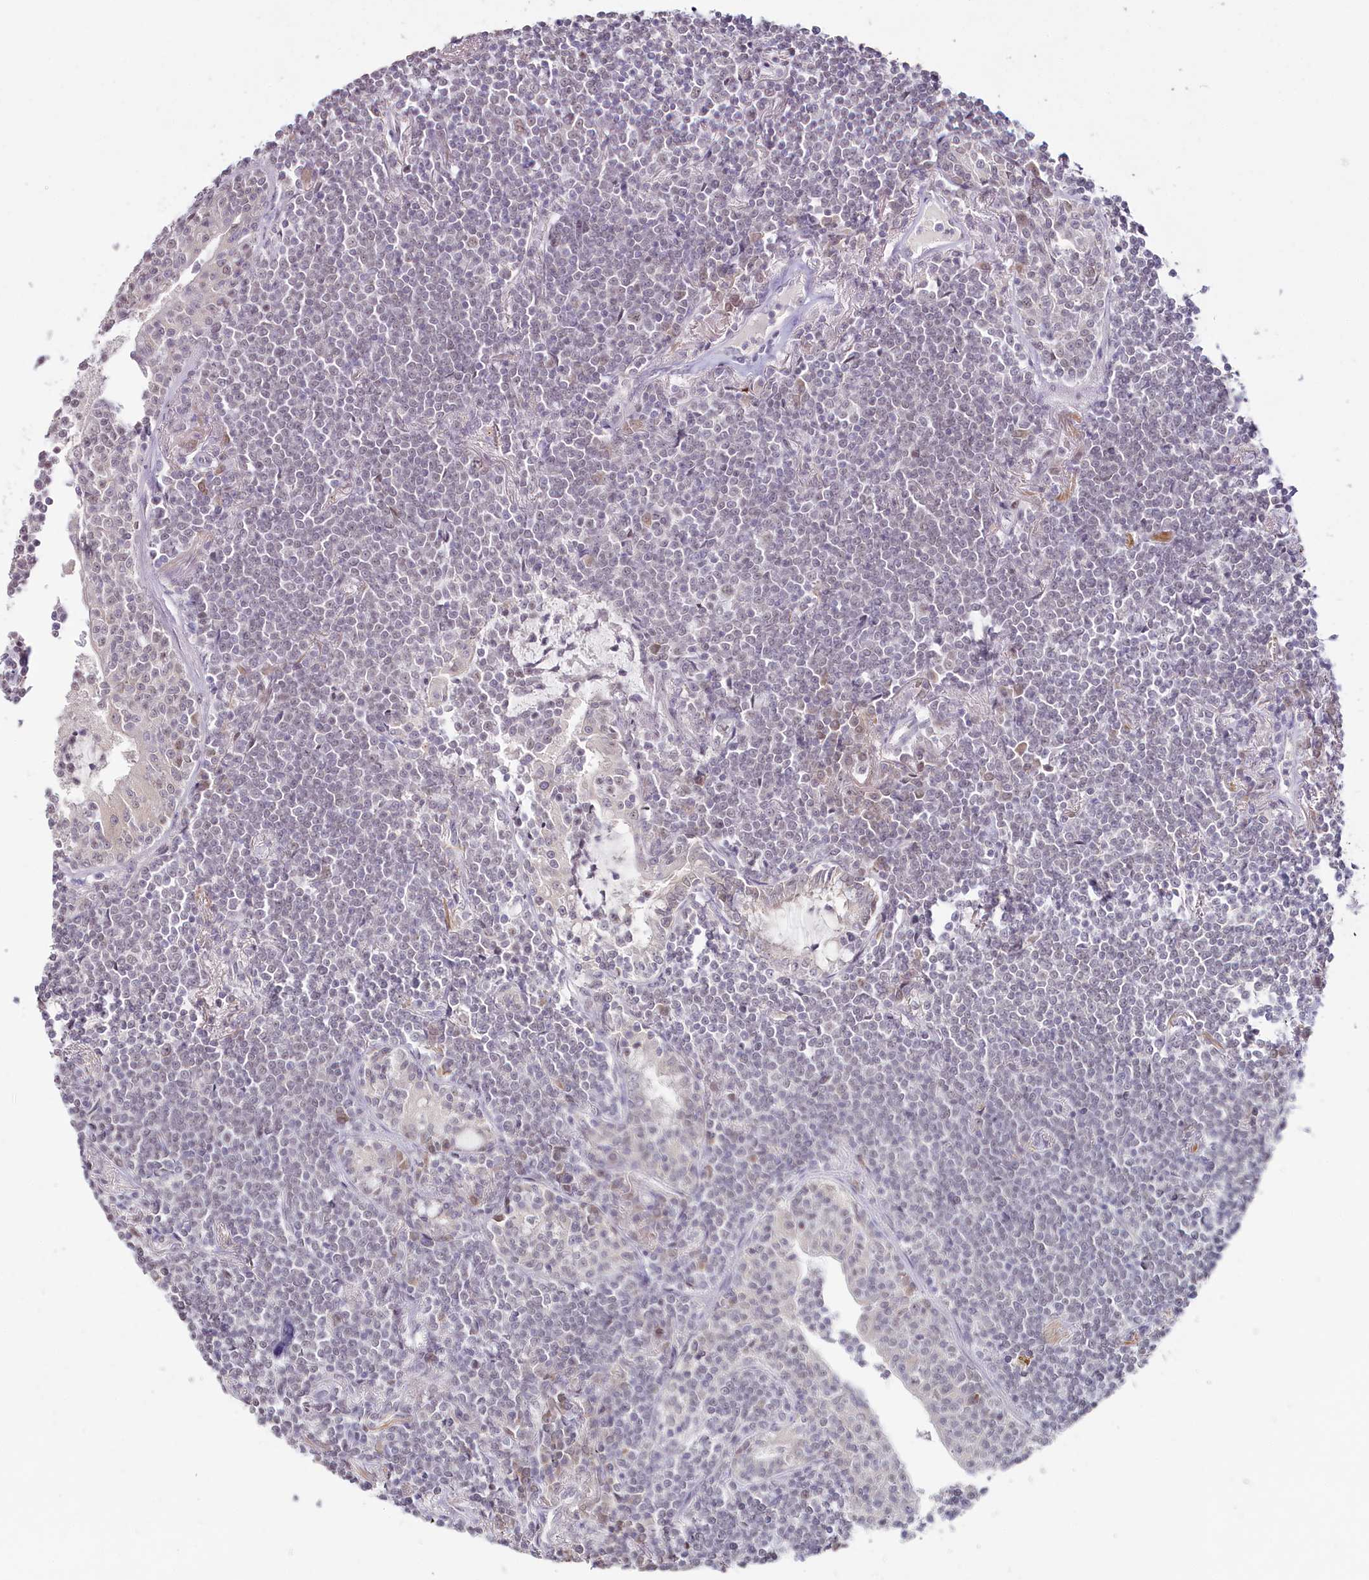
{"staining": {"intensity": "negative", "quantity": "none", "location": "none"}, "tissue": "lymphoma", "cell_type": "Tumor cells", "image_type": "cancer", "snomed": [{"axis": "morphology", "description": "Malignant lymphoma, non-Hodgkin's type, Low grade"}, {"axis": "topography", "description": "Lung"}], "caption": "This is a image of immunohistochemistry staining of low-grade malignant lymphoma, non-Hodgkin's type, which shows no staining in tumor cells. (Stains: DAB (3,3'-diaminobenzidine) immunohistochemistry (IHC) with hematoxylin counter stain, Microscopy: brightfield microscopy at high magnification).", "gene": "HPD", "patient": {"sex": "female", "age": 71}}